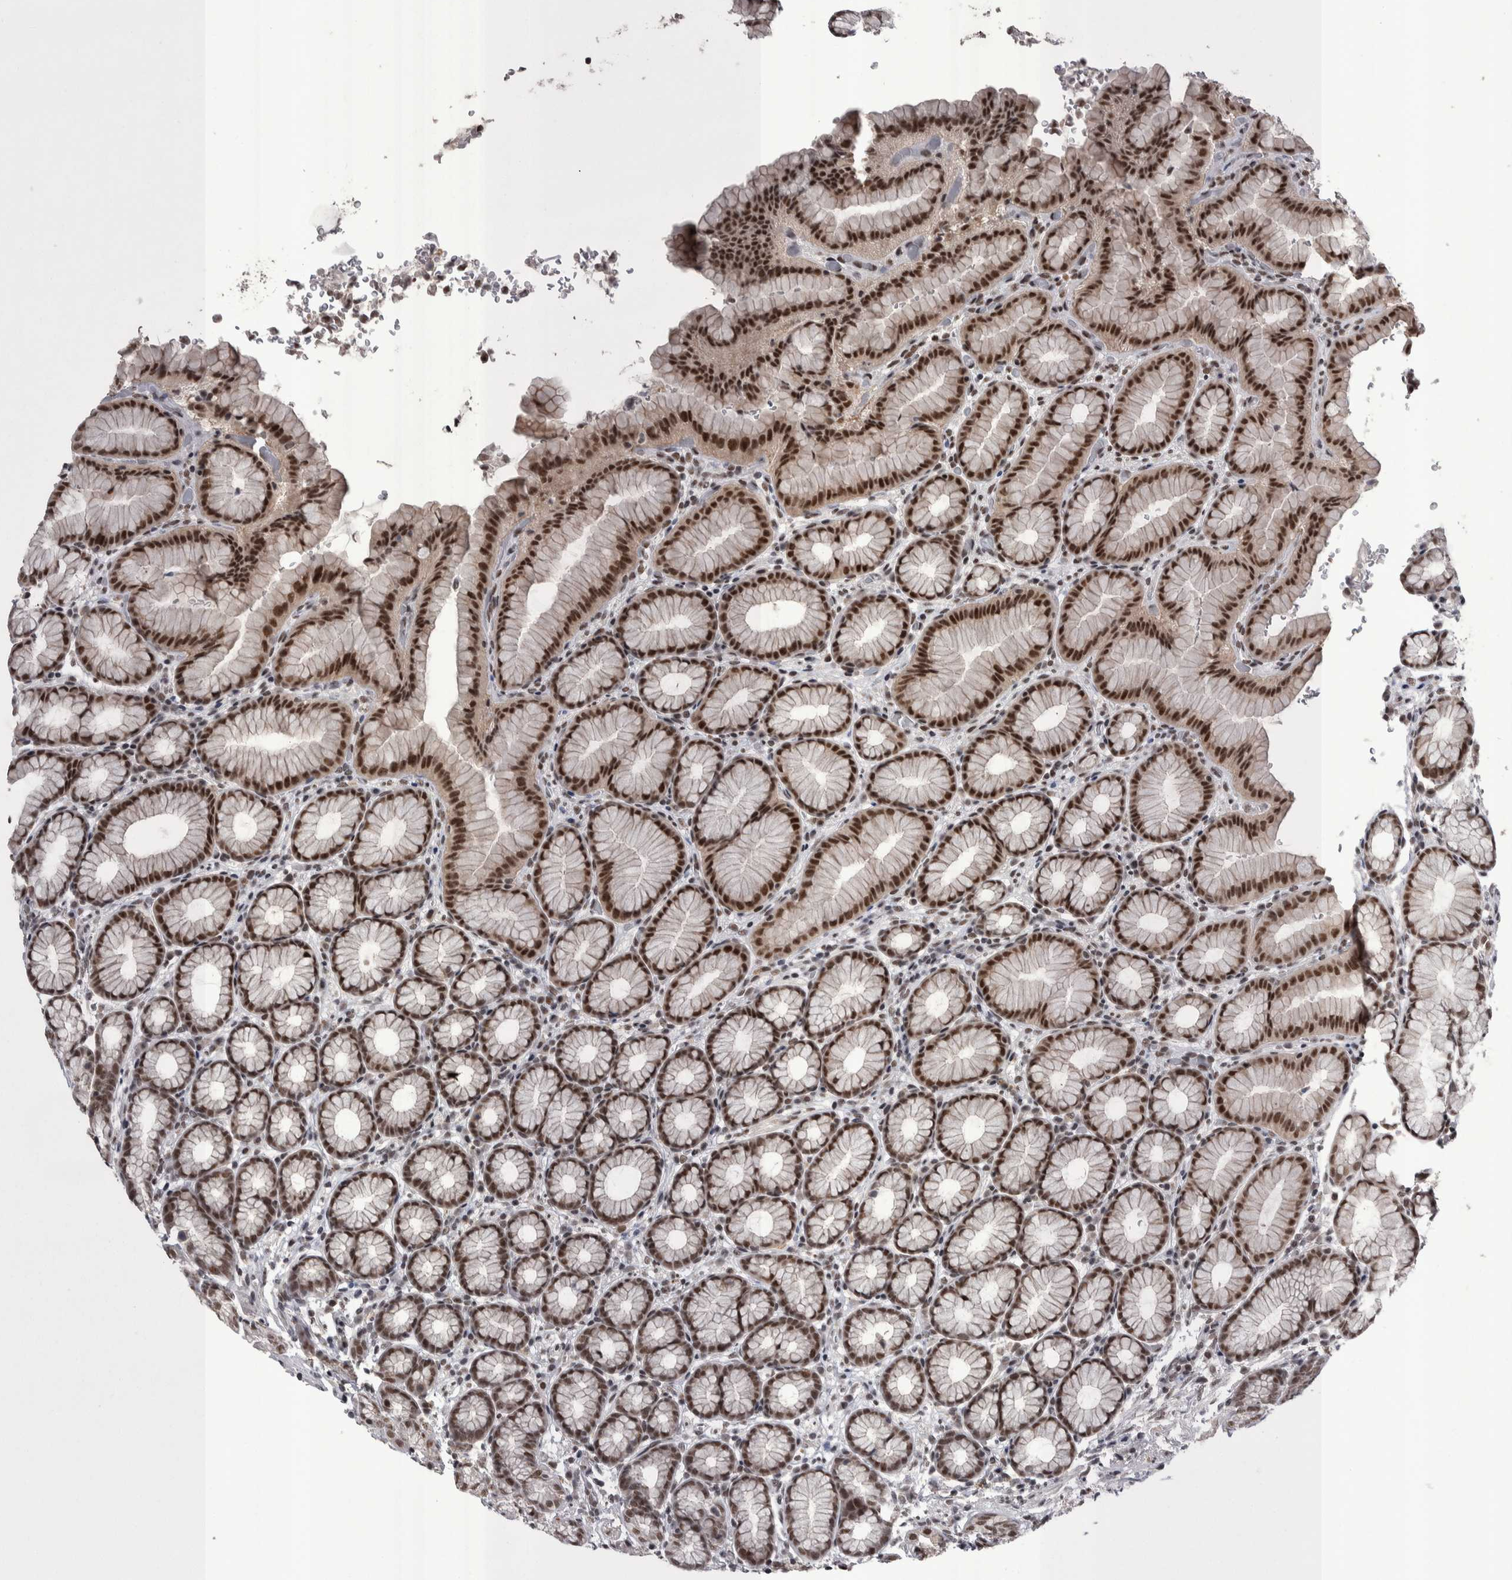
{"staining": {"intensity": "strong", "quantity": ">75%", "location": "nuclear"}, "tissue": "stomach", "cell_type": "Glandular cells", "image_type": "normal", "snomed": [{"axis": "morphology", "description": "Normal tissue, NOS"}, {"axis": "topography", "description": "Stomach"}], "caption": "The photomicrograph shows a brown stain indicating the presence of a protein in the nuclear of glandular cells in stomach.", "gene": "DMTF1", "patient": {"sex": "male", "age": 42}}